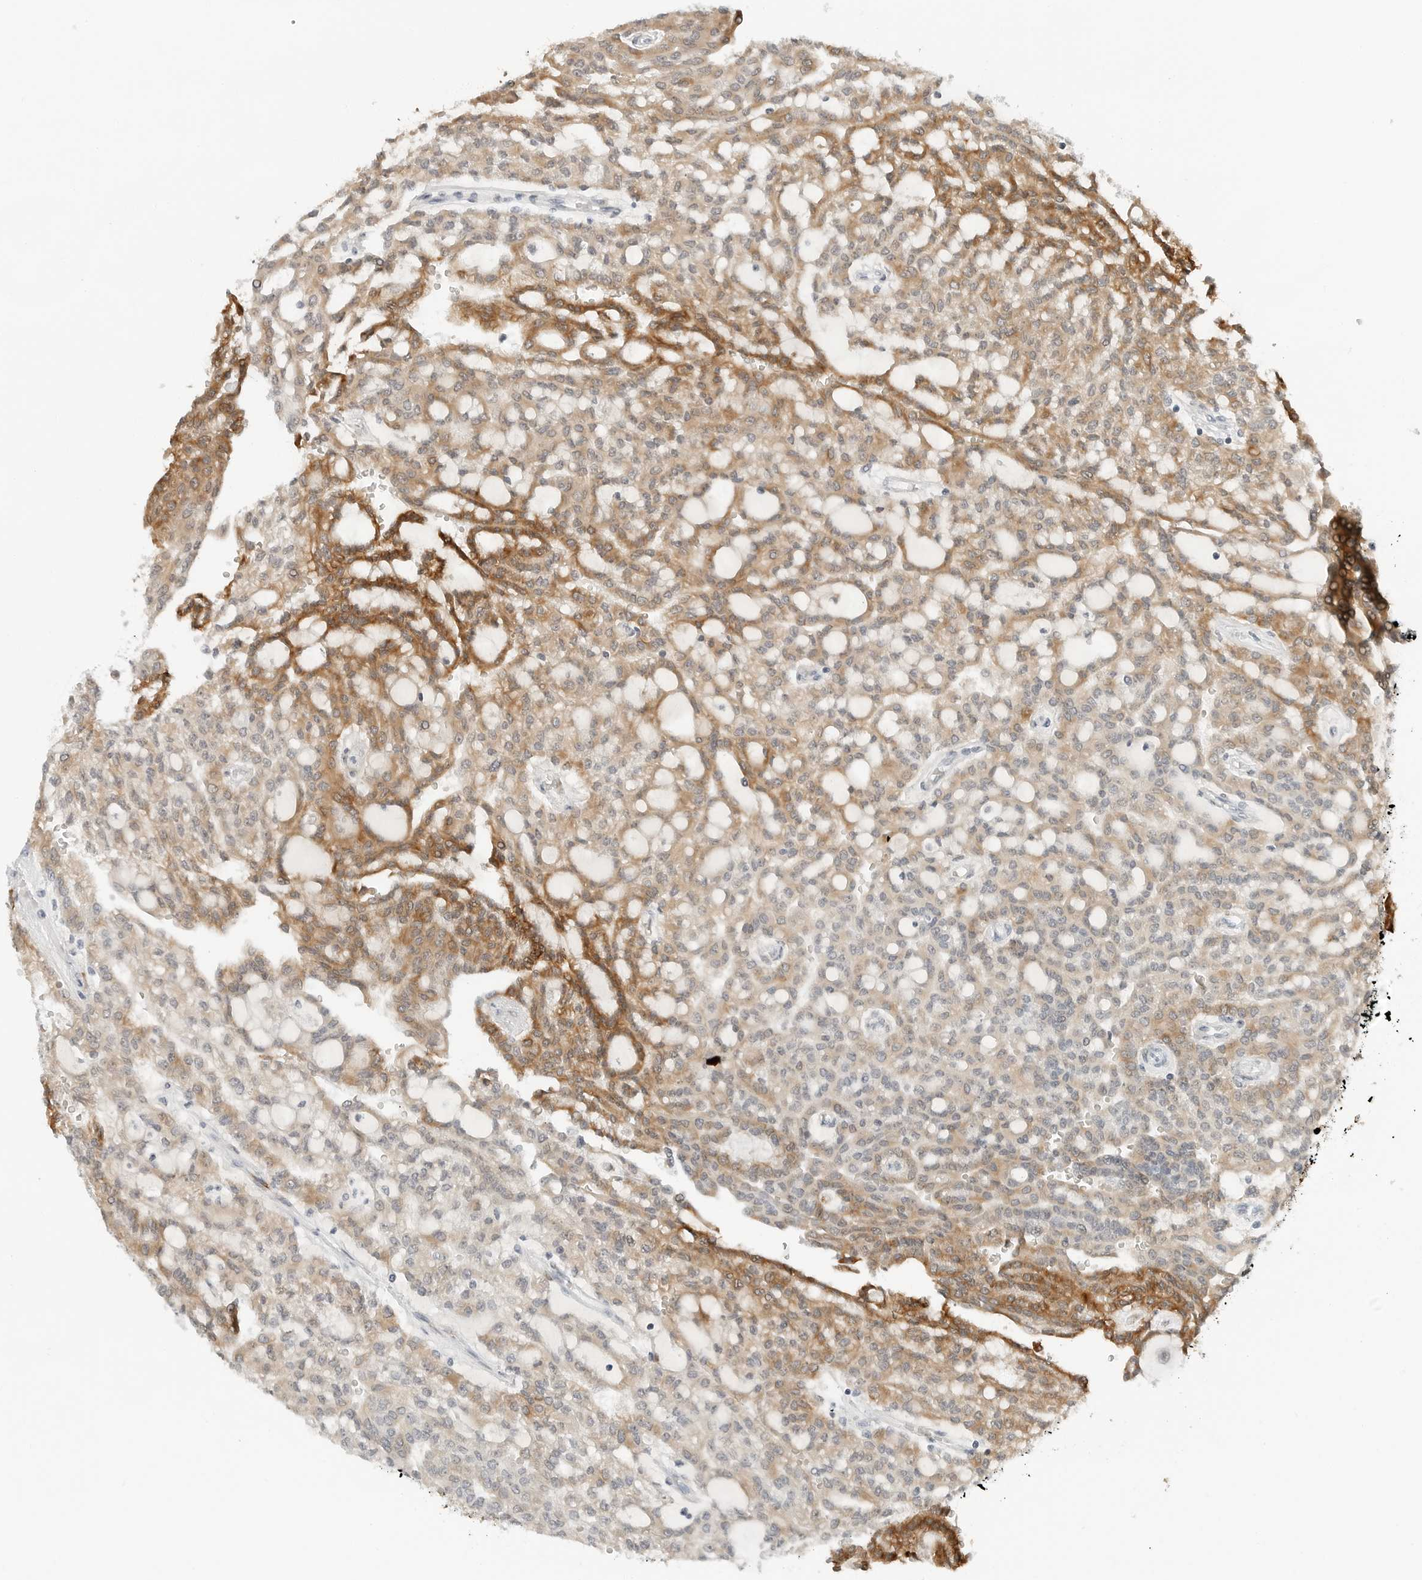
{"staining": {"intensity": "moderate", "quantity": ">75%", "location": "cytoplasmic/membranous"}, "tissue": "renal cancer", "cell_type": "Tumor cells", "image_type": "cancer", "snomed": [{"axis": "morphology", "description": "Adenocarcinoma, NOS"}, {"axis": "topography", "description": "Kidney"}], "caption": "Human renal cancer stained with a brown dye displays moderate cytoplasmic/membranous positive positivity in about >75% of tumor cells.", "gene": "P4HA2", "patient": {"sex": "male", "age": 63}}